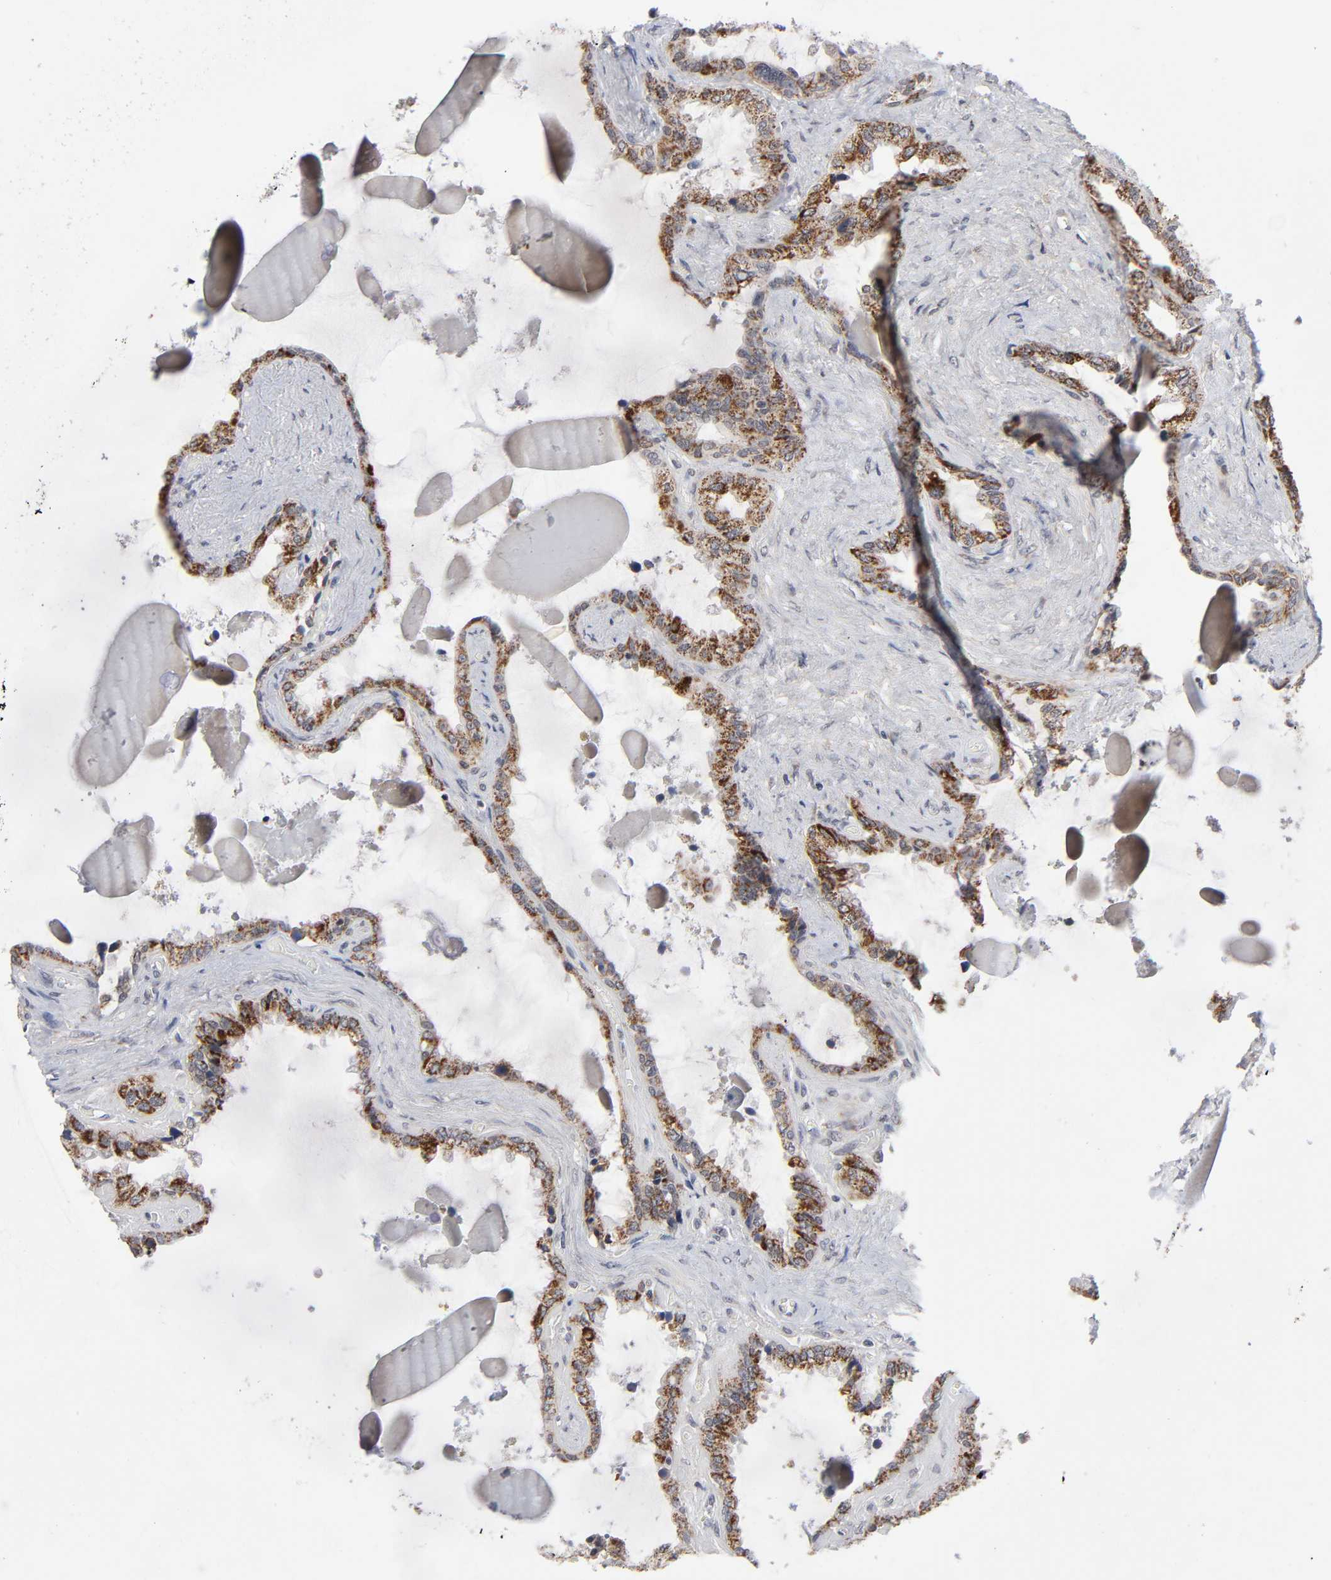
{"staining": {"intensity": "strong", "quantity": ">75%", "location": "cytoplasmic/membranous"}, "tissue": "seminal vesicle", "cell_type": "Glandular cells", "image_type": "normal", "snomed": [{"axis": "morphology", "description": "Normal tissue, NOS"}, {"axis": "morphology", "description": "Inflammation, NOS"}, {"axis": "topography", "description": "Urinary bladder"}, {"axis": "topography", "description": "Prostate"}, {"axis": "topography", "description": "Seminal veicle"}], "caption": "Immunohistochemical staining of unremarkable human seminal vesicle exhibits strong cytoplasmic/membranous protein expression in about >75% of glandular cells.", "gene": "AUH", "patient": {"sex": "male", "age": 82}}